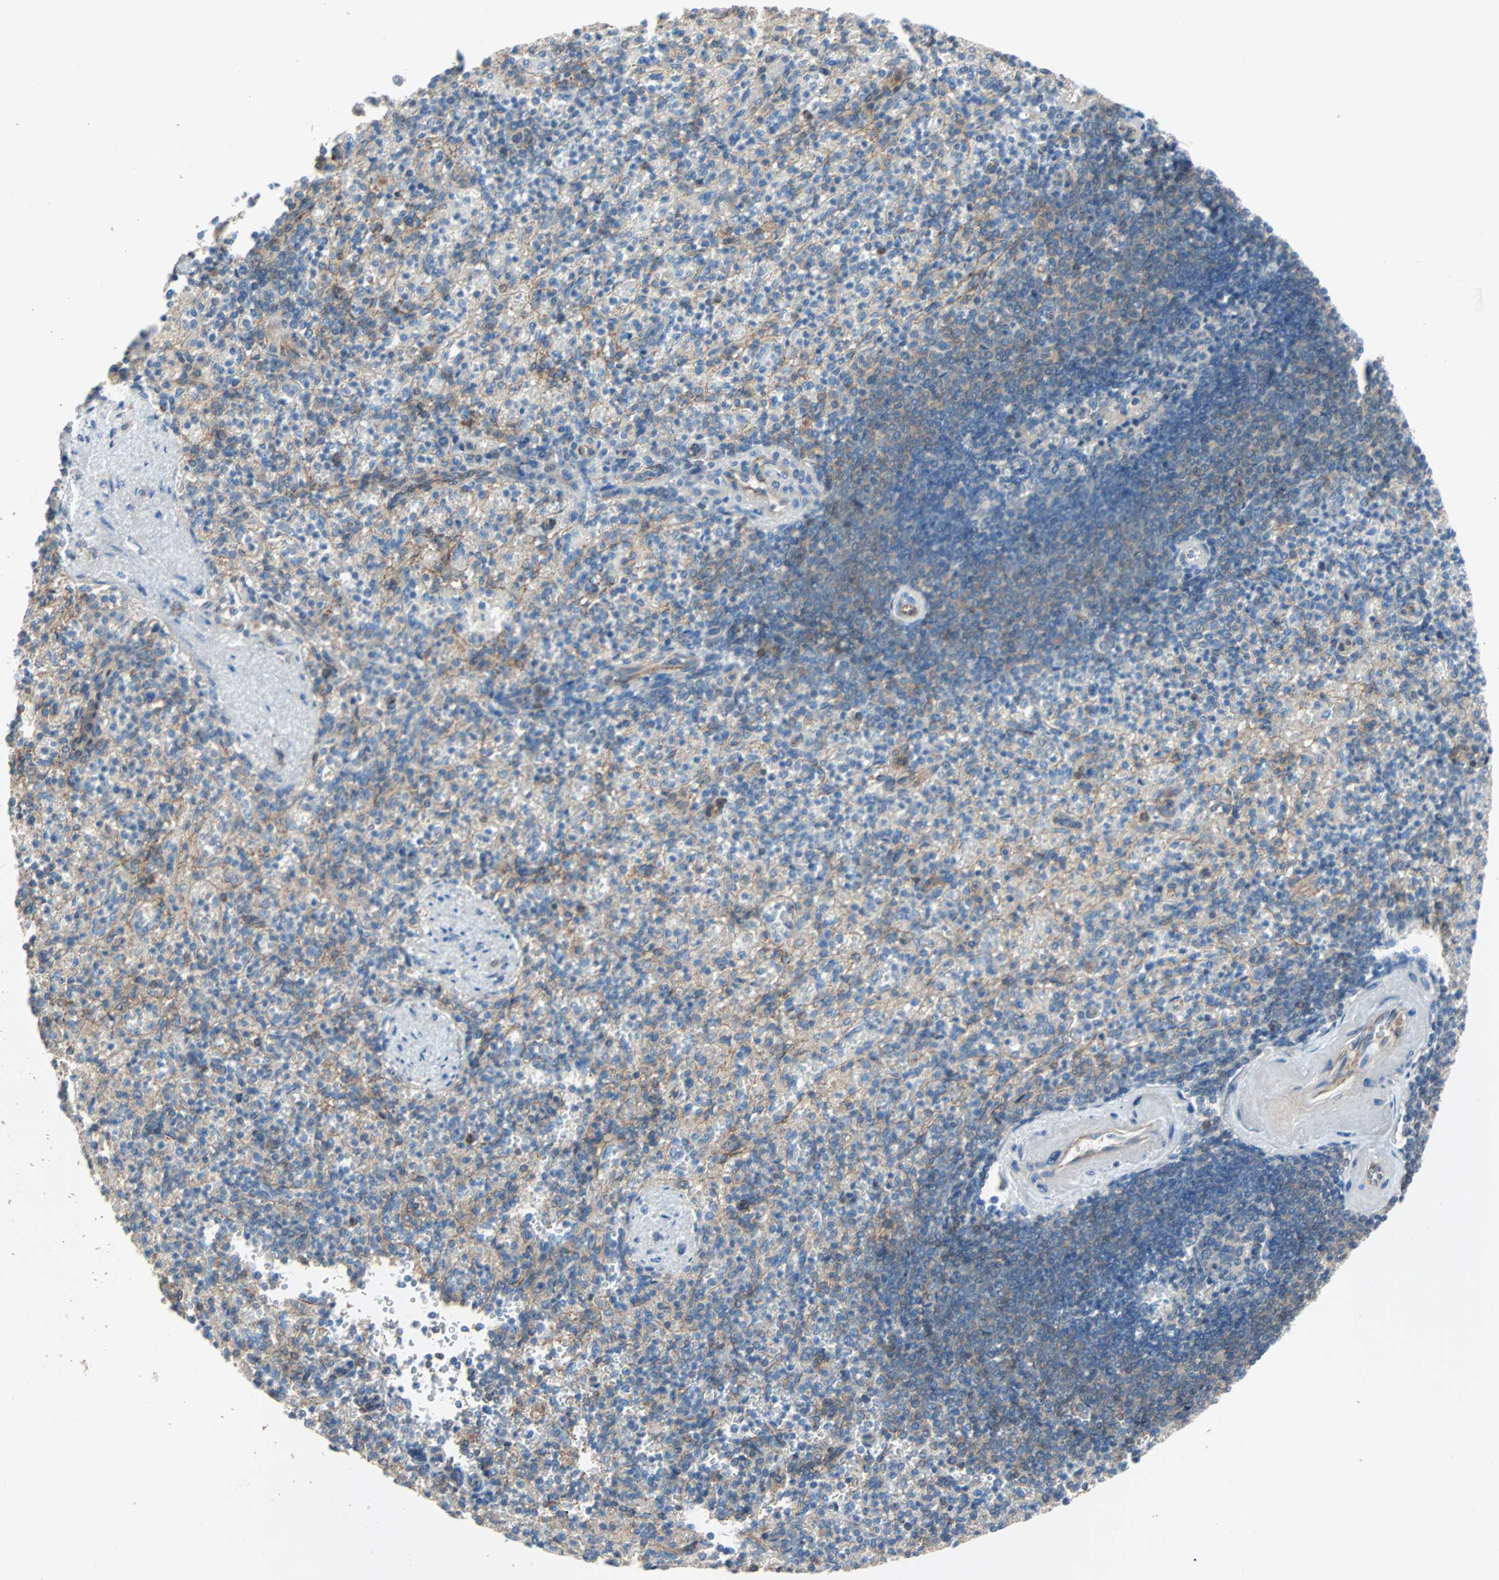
{"staining": {"intensity": "weak", "quantity": "25%-75%", "location": "cytoplasmic/membranous"}, "tissue": "spleen", "cell_type": "Cells in red pulp", "image_type": "normal", "snomed": [{"axis": "morphology", "description": "Normal tissue, NOS"}, {"axis": "topography", "description": "Spleen"}], "caption": "IHC (DAB (3,3'-diaminobenzidine)) staining of unremarkable spleen exhibits weak cytoplasmic/membranous protein positivity in about 25%-75% of cells in red pulp. (Stains: DAB (3,3'-diaminobenzidine) in brown, nuclei in blue, Microscopy: brightfield microscopy at high magnification).", "gene": "TNFRSF12A", "patient": {"sex": "female", "age": 74}}